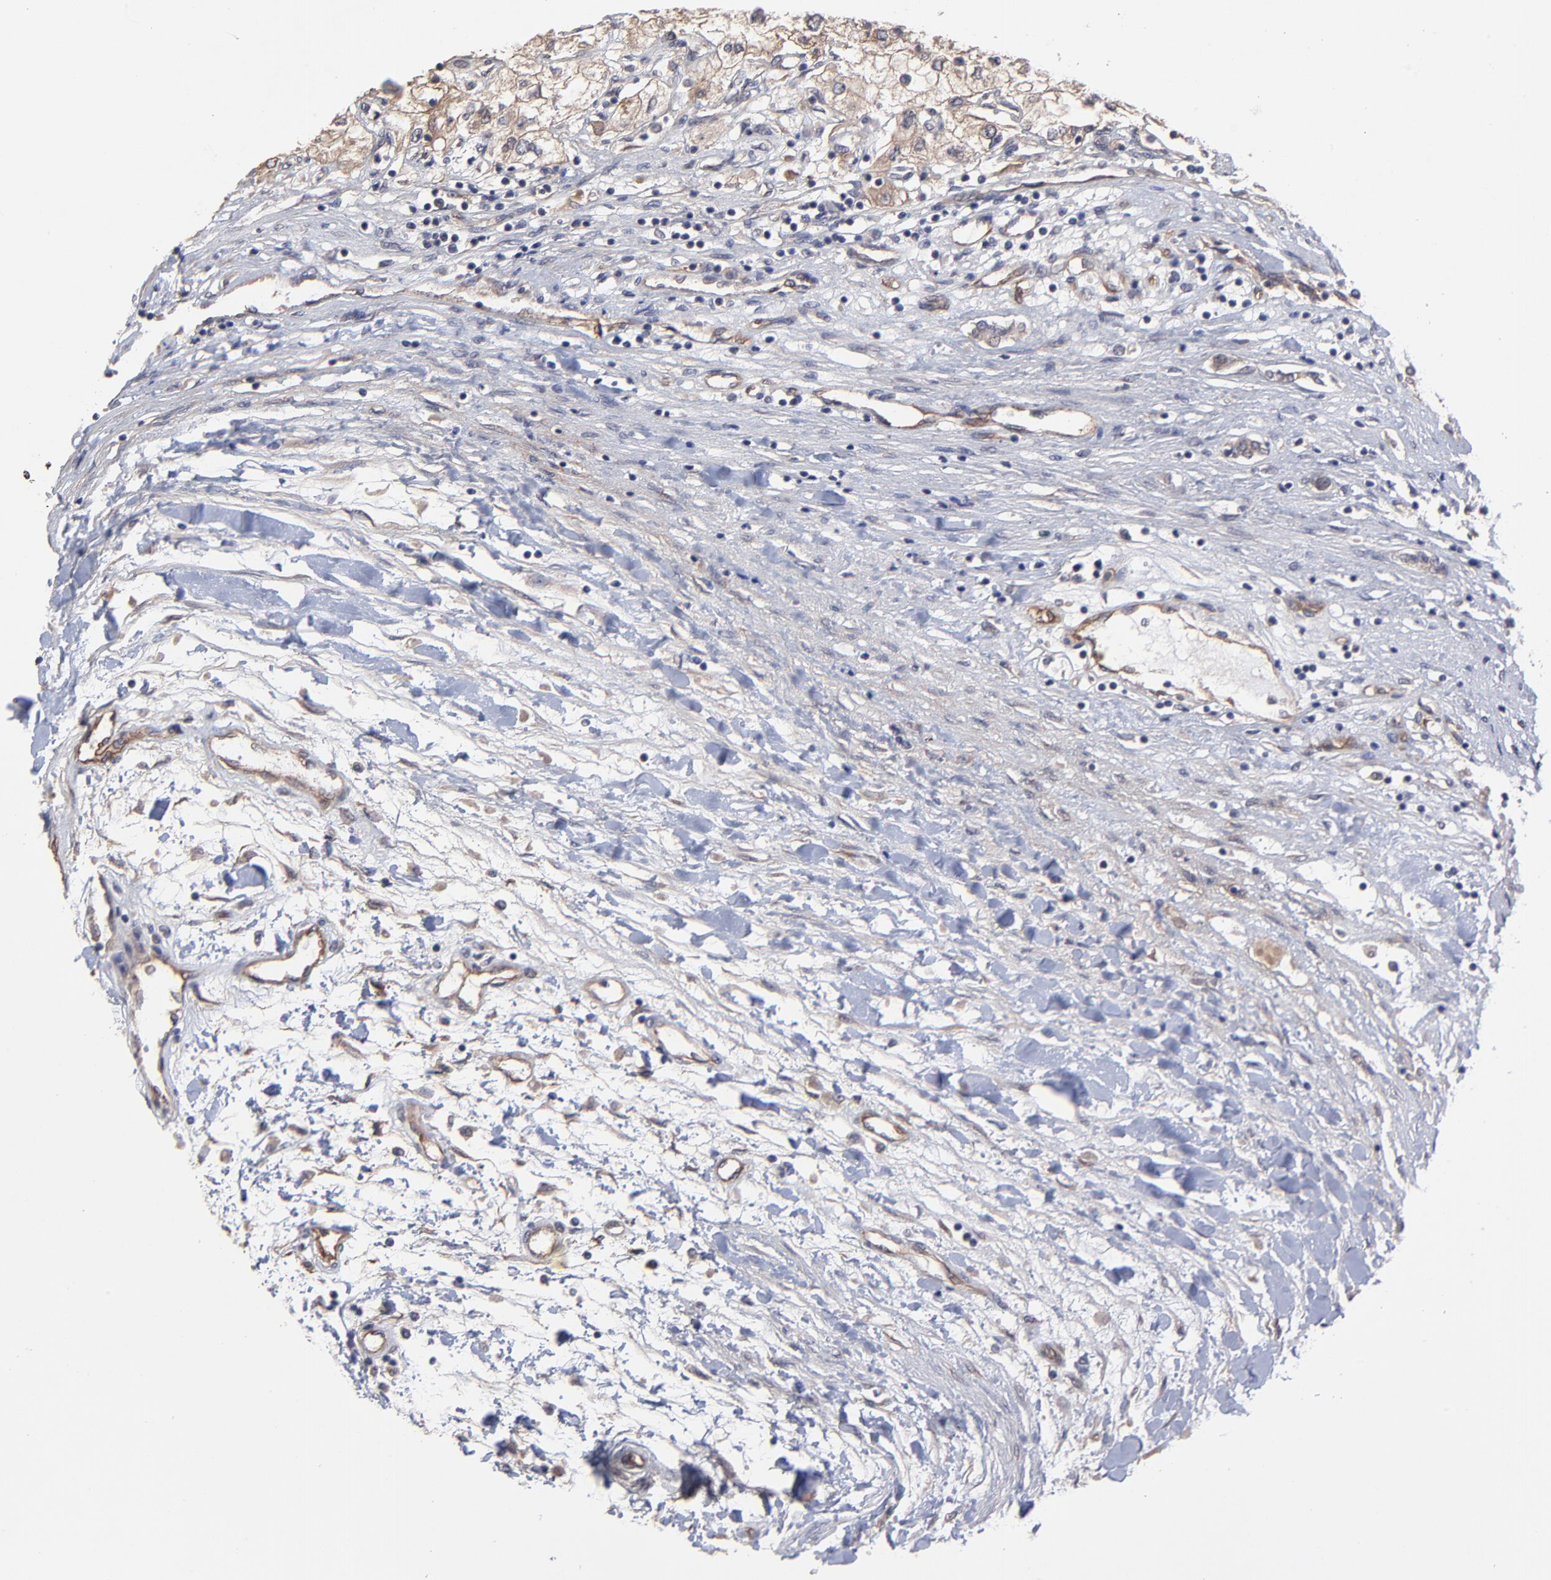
{"staining": {"intensity": "weak", "quantity": "25%-75%", "location": "cytoplasmic/membranous"}, "tissue": "renal cancer", "cell_type": "Tumor cells", "image_type": "cancer", "snomed": [{"axis": "morphology", "description": "Adenocarcinoma, NOS"}, {"axis": "topography", "description": "Kidney"}], "caption": "Approximately 25%-75% of tumor cells in human renal cancer demonstrate weak cytoplasmic/membranous protein expression as visualized by brown immunohistochemical staining.", "gene": "ZNF780B", "patient": {"sex": "male", "age": 57}}